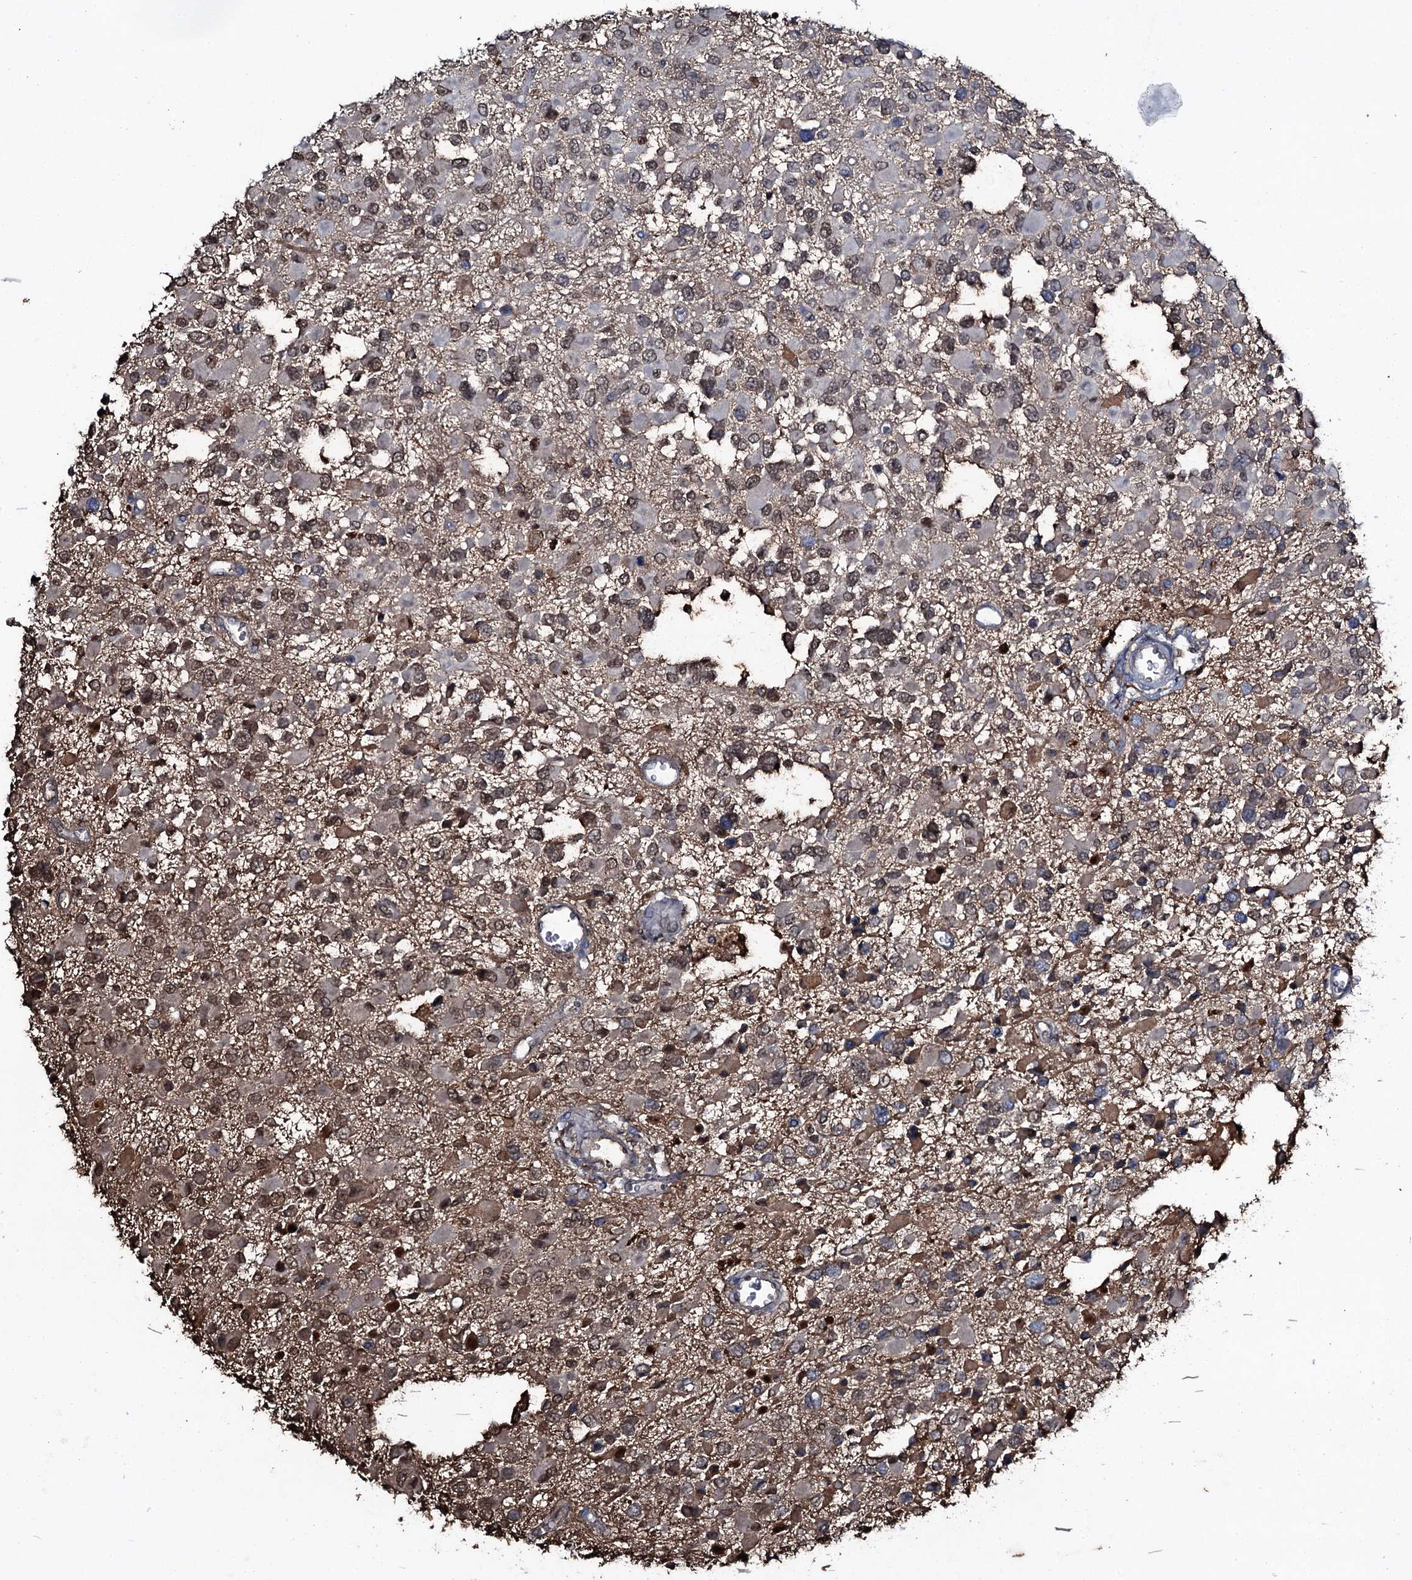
{"staining": {"intensity": "moderate", "quantity": "25%-75%", "location": "cytoplasmic/membranous,nuclear"}, "tissue": "glioma", "cell_type": "Tumor cells", "image_type": "cancer", "snomed": [{"axis": "morphology", "description": "Glioma, malignant, High grade"}, {"axis": "topography", "description": "Brain"}], "caption": "Protein analysis of glioma tissue exhibits moderate cytoplasmic/membranous and nuclear staining in about 25%-75% of tumor cells.", "gene": "EDN1", "patient": {"sex": "male", "age": 53}}